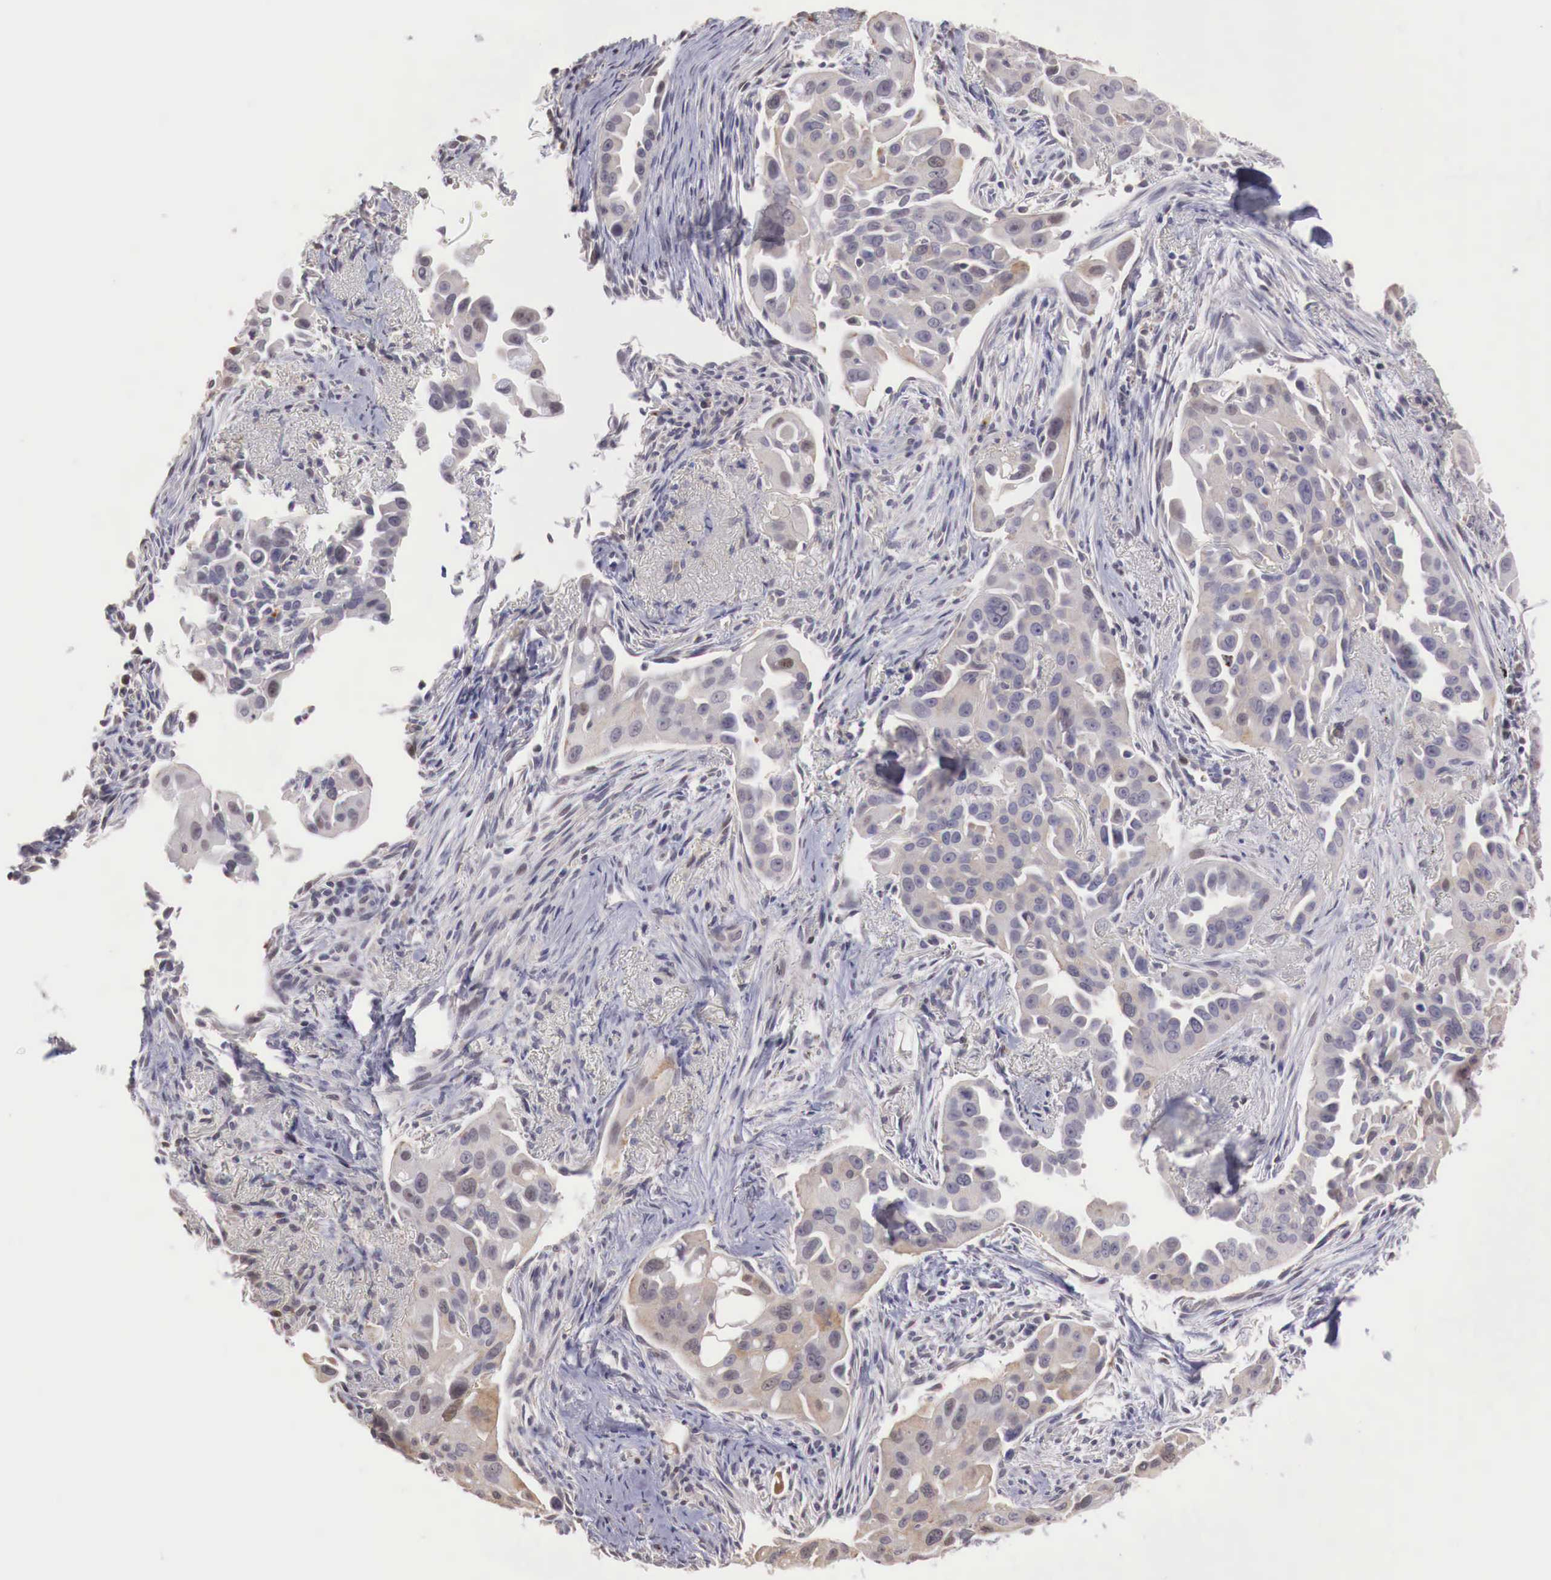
{"staining": {"intensity": "weak", "quantity": ">75%", "location": "cytoplasmic/membranous"}, "tissue": "lung cancer", "cell_type": "Tumor cells", "image_type": "cancer", "snomed": [{"axis": "morphology", "description": "Adenocarcinoma, NOS"}, {"axis": "topography", "description": "Lung"}], "caption": "Immunohistochemistry staining of lung cancer (adenocarcinoma), which exhibits low levels of weak cytoplasmic/membranous positivity in about >75% of tumor cells indicating weak cytoplasmic/membranous protein positivity. The staining was performed using DAB (3,3'-diaminobenzidine) (brown) for protein detection and nuclei were counterstained in hematoxylin (blue).", "gene": "TBC1D9", "patient": {"sex": "male", "age": 68}}